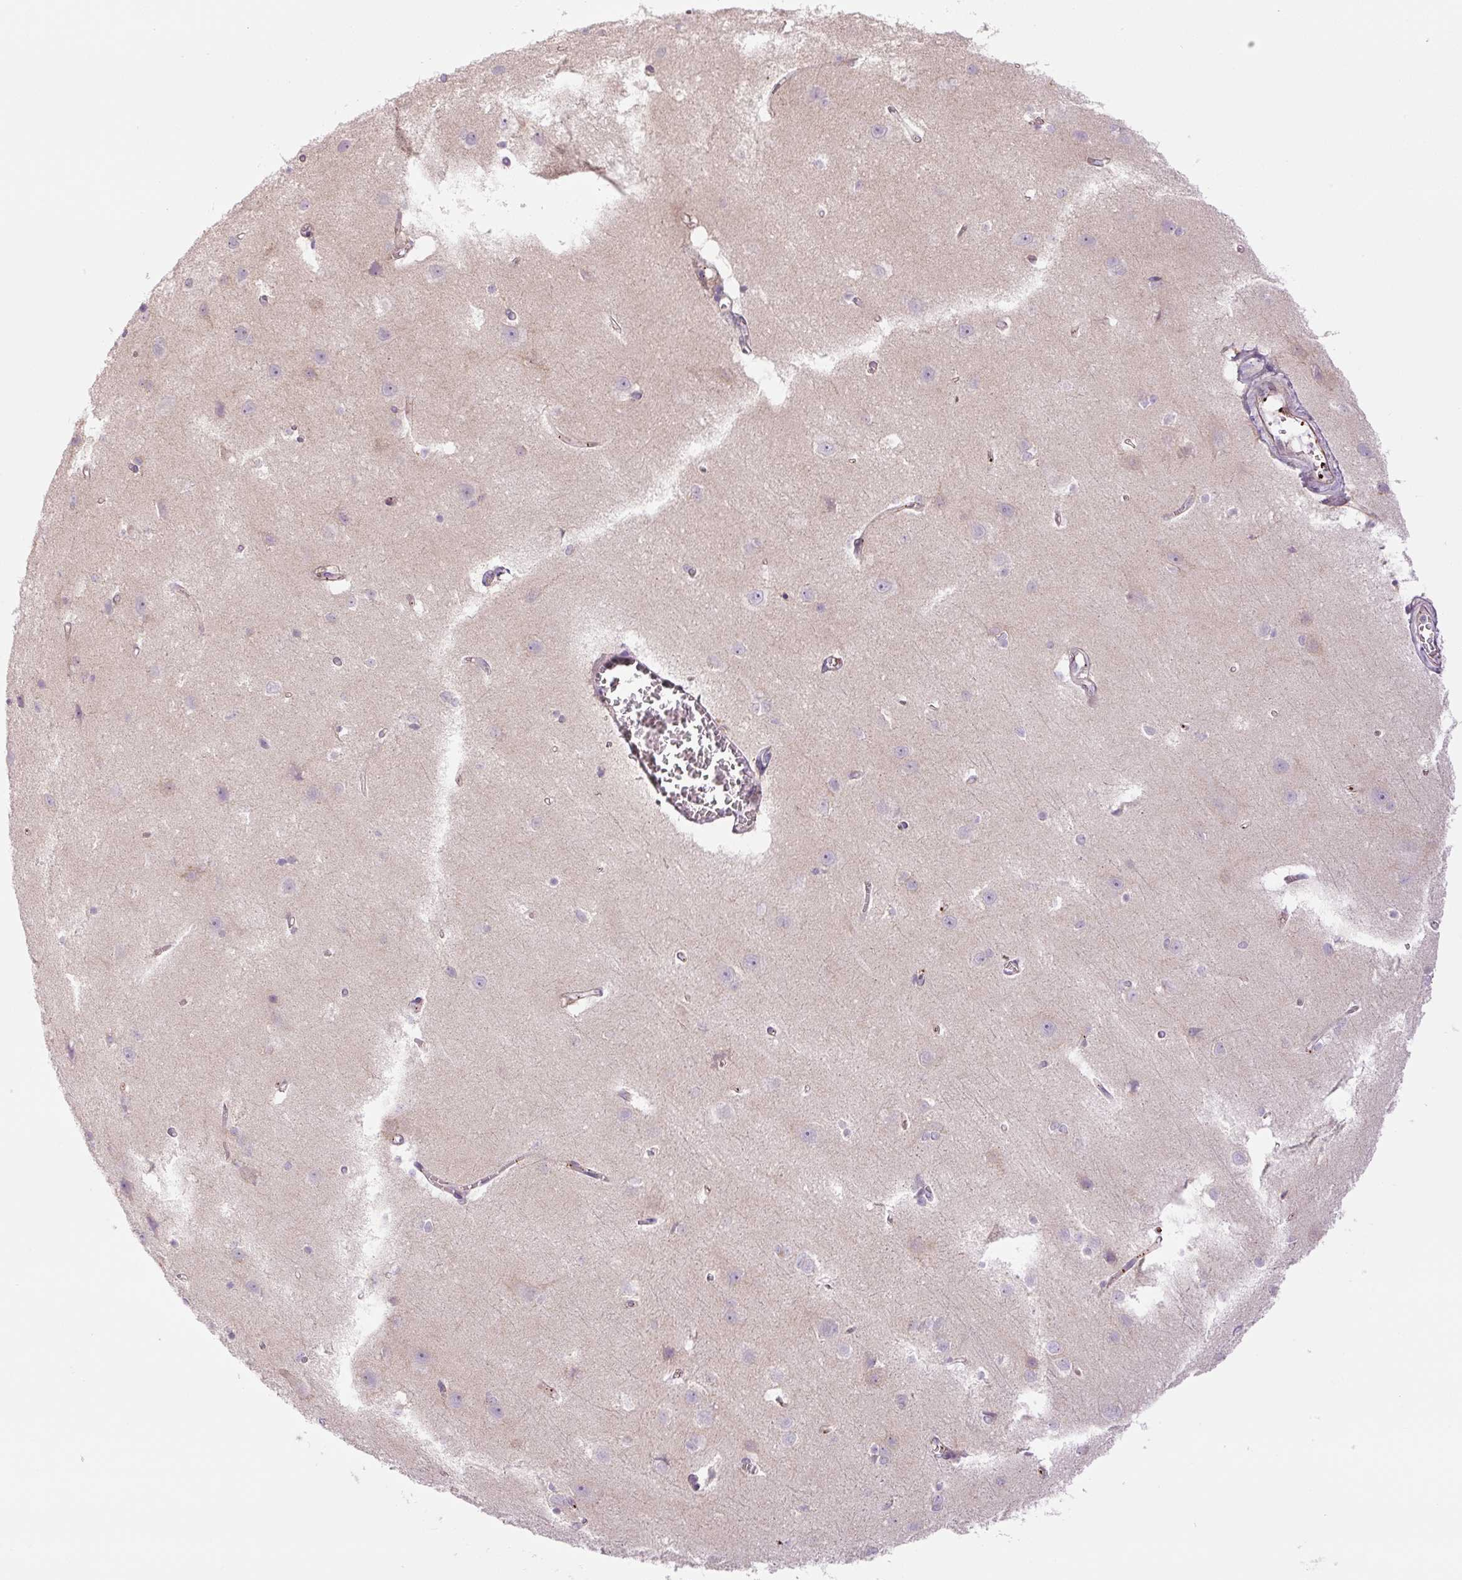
{"staining": {"intensity": "moderate", "quantity": "25%-75%", "location": "cytoplasmic/membranous"}, "tissue": "cerebral cortex", "cell_type": "Endothelial cells", "image_type": "normal", "snomed": [{"axis": "morphology", "description": "Normal tissue, NOS"}, {"axis": "topography", "description": "Cerebral cortex"}], "caption": "Immunohistochemistry of normal cerebral cortex displays medium levels of moderate cytoplasmic/membranous expression in approximately 25%-75% of endothelial cells. Nuclei are stained in blue.", "gene": "CCNI2", "patient": {"sex": "male", "age": 37}}